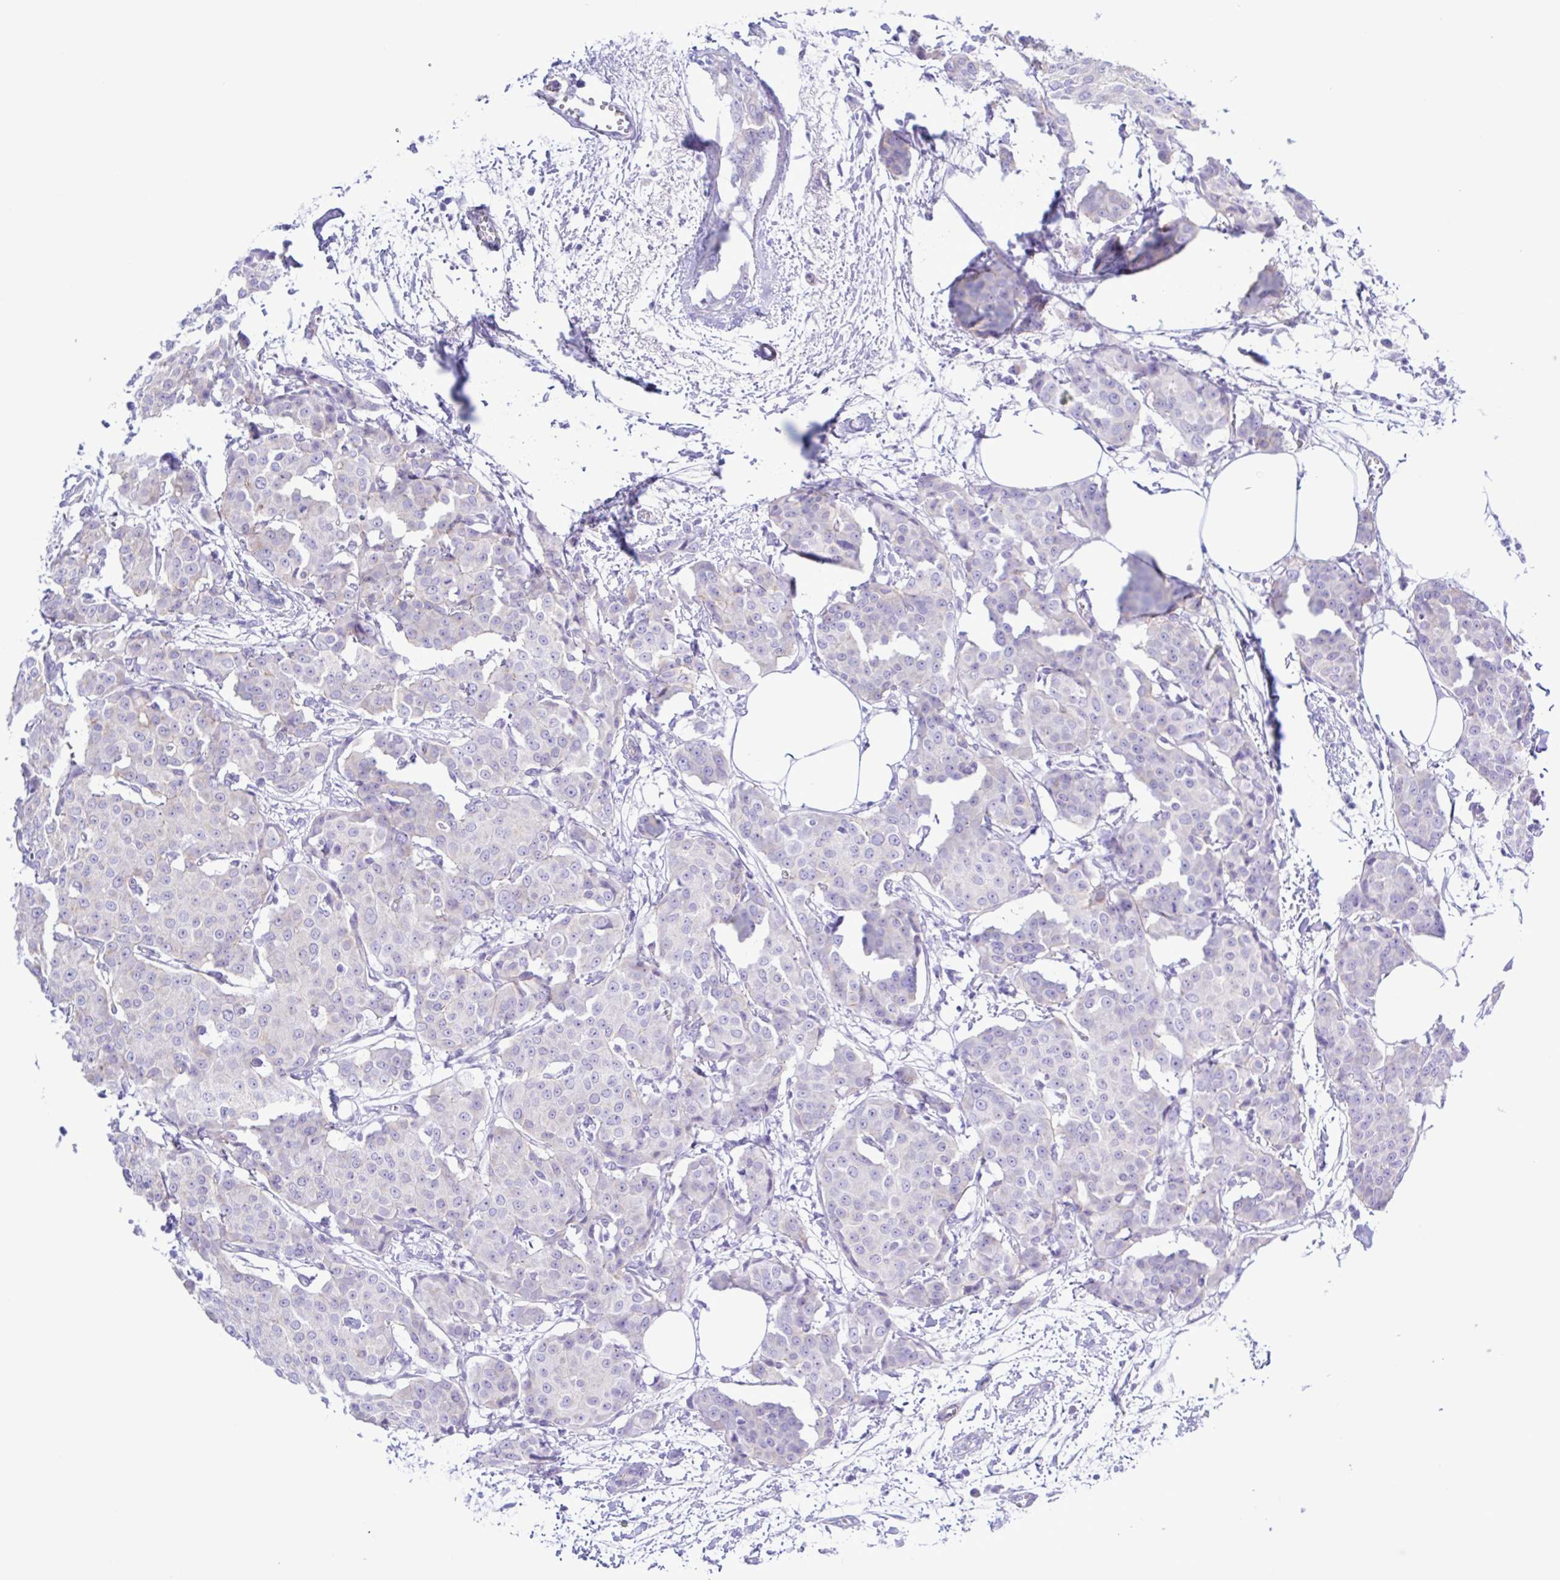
{"staining": {"intensity": "negative", "quantity": "none", "location": "none"}, "tissue": "breast cancer", "cell_type": "Tumor cells", "image_type": "cancer", "snomed": [{"axis": "morphology", "description": "Duct carcinoma"}, {"axis": "topography", "description": "Breast"}], "caption": "Immunohistochemistry image of human breast cancer stained for a protein (brown), which displays no positivity in tumor cells.", "gene": "CYP11A1", "patient": {"sex": "female", "age": 91}}